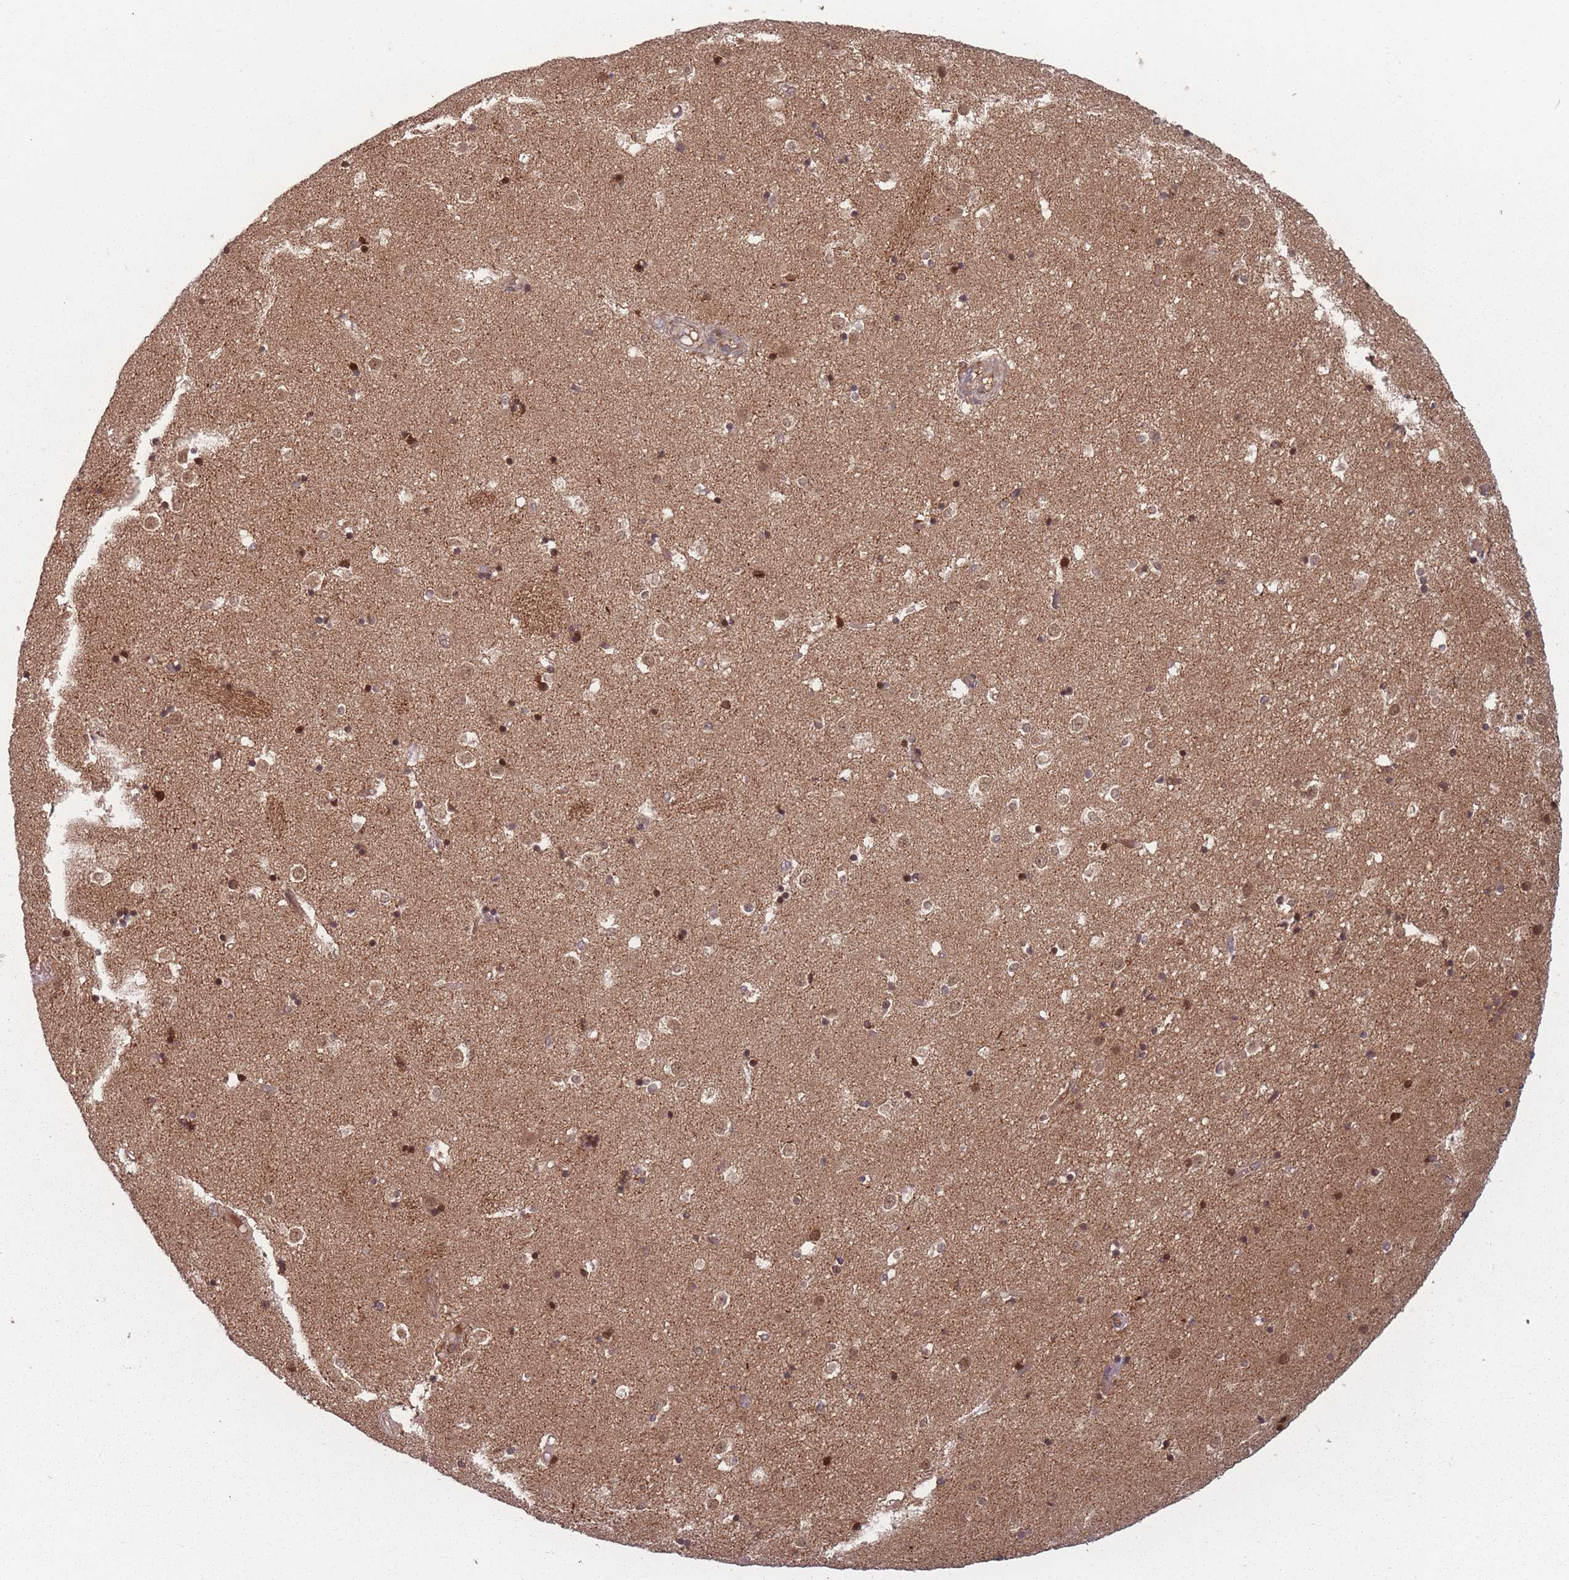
{"staining": {"intensity": "moderate", "quantity": ">75%", "location": "cytoplasmic/membranous,nuclear"}, "tissue": "caudate", "cell_type": "Glial cells", "image_type": "normal", "snomed": [{"axis": "morphology", "description": "Normal tissue, NOS"}, {"axis": "topography", "description": "Lateral ventricle wall"}], "caption": "Approximately >75% of glial cells in unremarkable caudate display moderate cytoplasmic/membranous,nuclear protein expression as visualized by brown immunohistochemical staining.", "gene": "HAGH", "patient": {"sex": "female", "age": 52}}